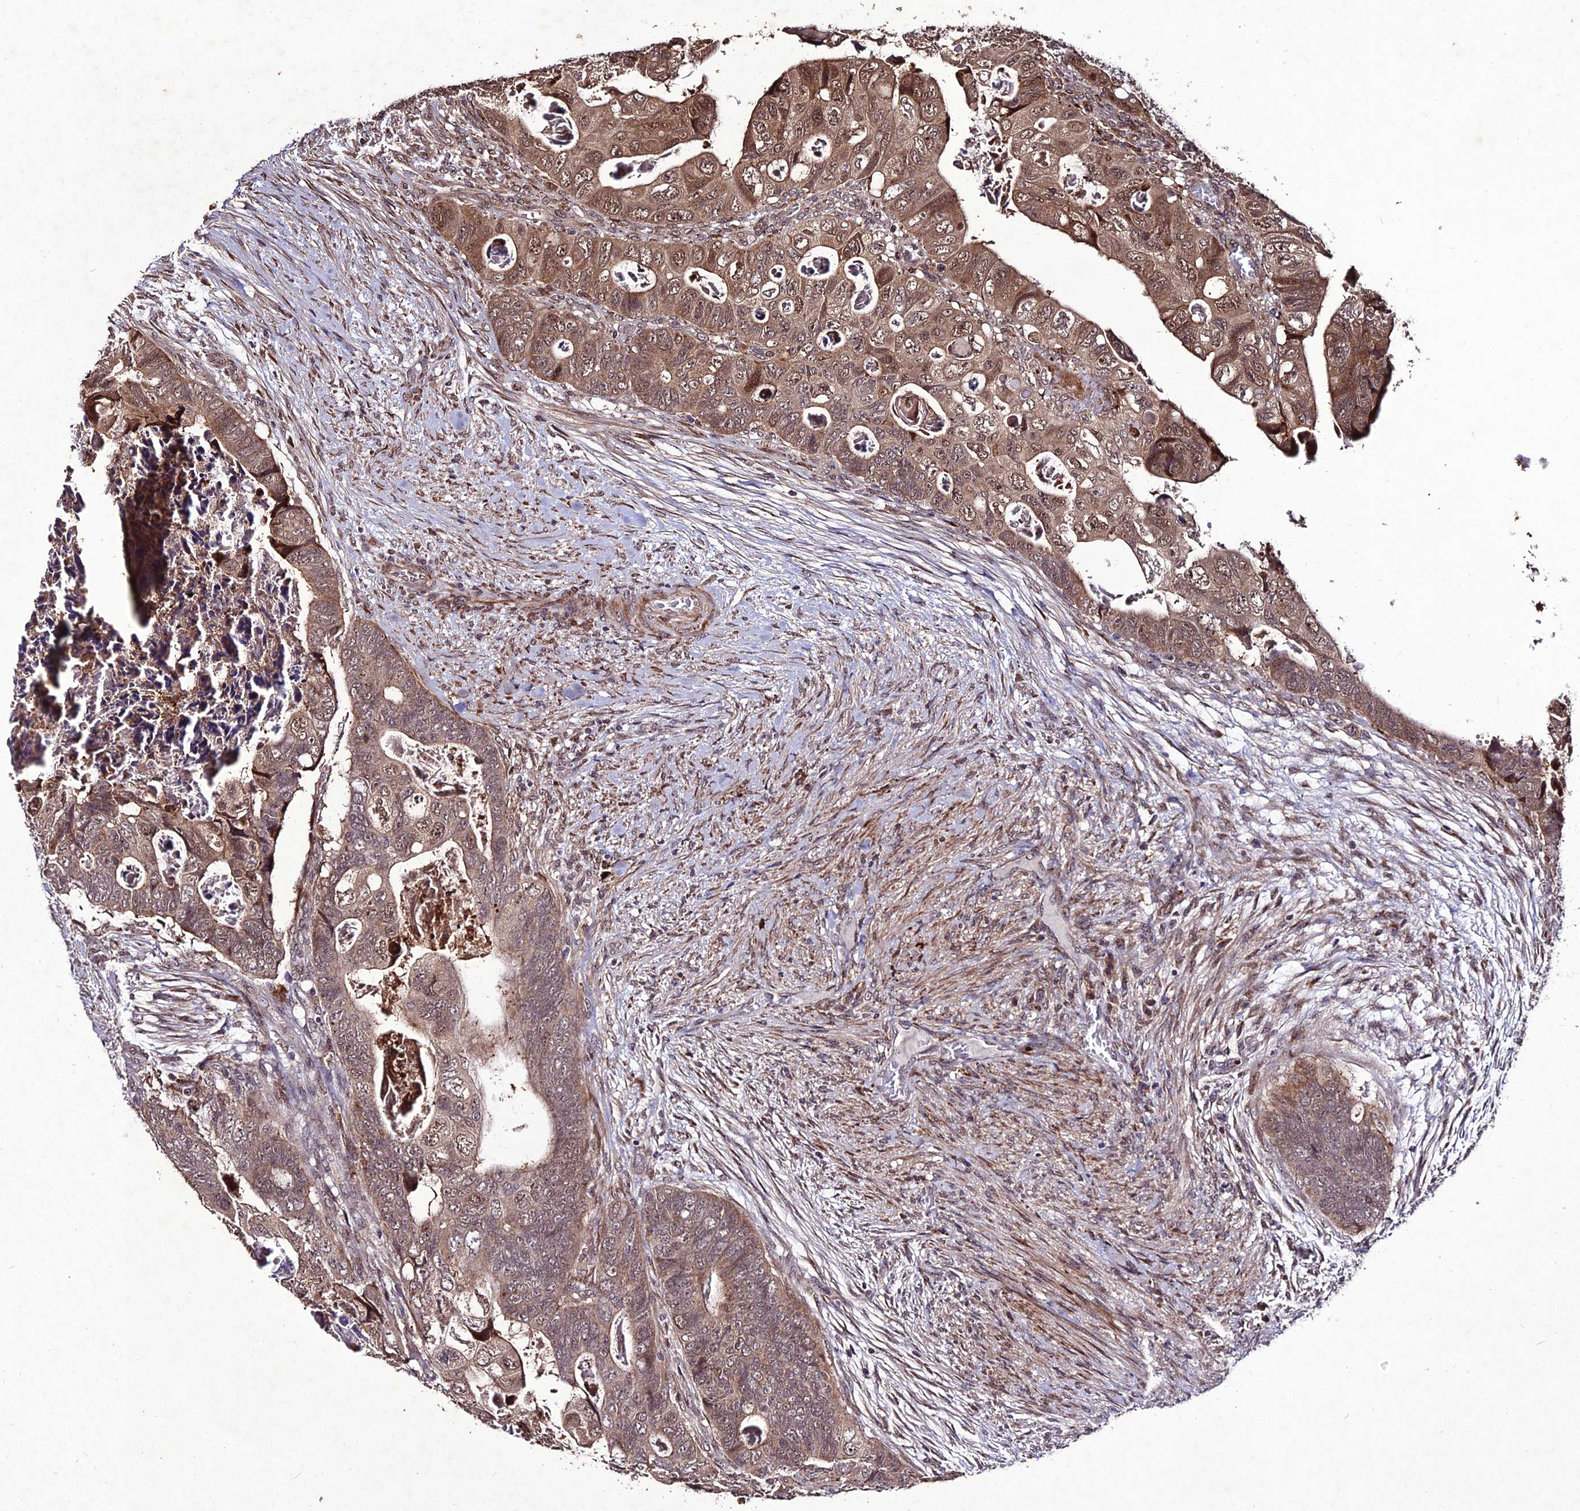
{"staining": {"intensity": "moderate", "quantity": ">75%", "location": "cytoplasmic/membranous,nuclear"}, "tissue": "colorectal cancer", "cell_type": "Tumor cells", "image_type": "cancer", "snomed": [{"axis": "morphology", "description": "Adenocarcinoma, NOS"}, {"axis": "topography", "description": "Rectum"}], "caption": "Adenocarcinoma (colorectal) stained for a protein exhibits moderate cytoplasmic/membranous and nuclear positivity in tumor cells.", "gene": "ZNF766", "patient": {"sex": "female", "age": 78}}